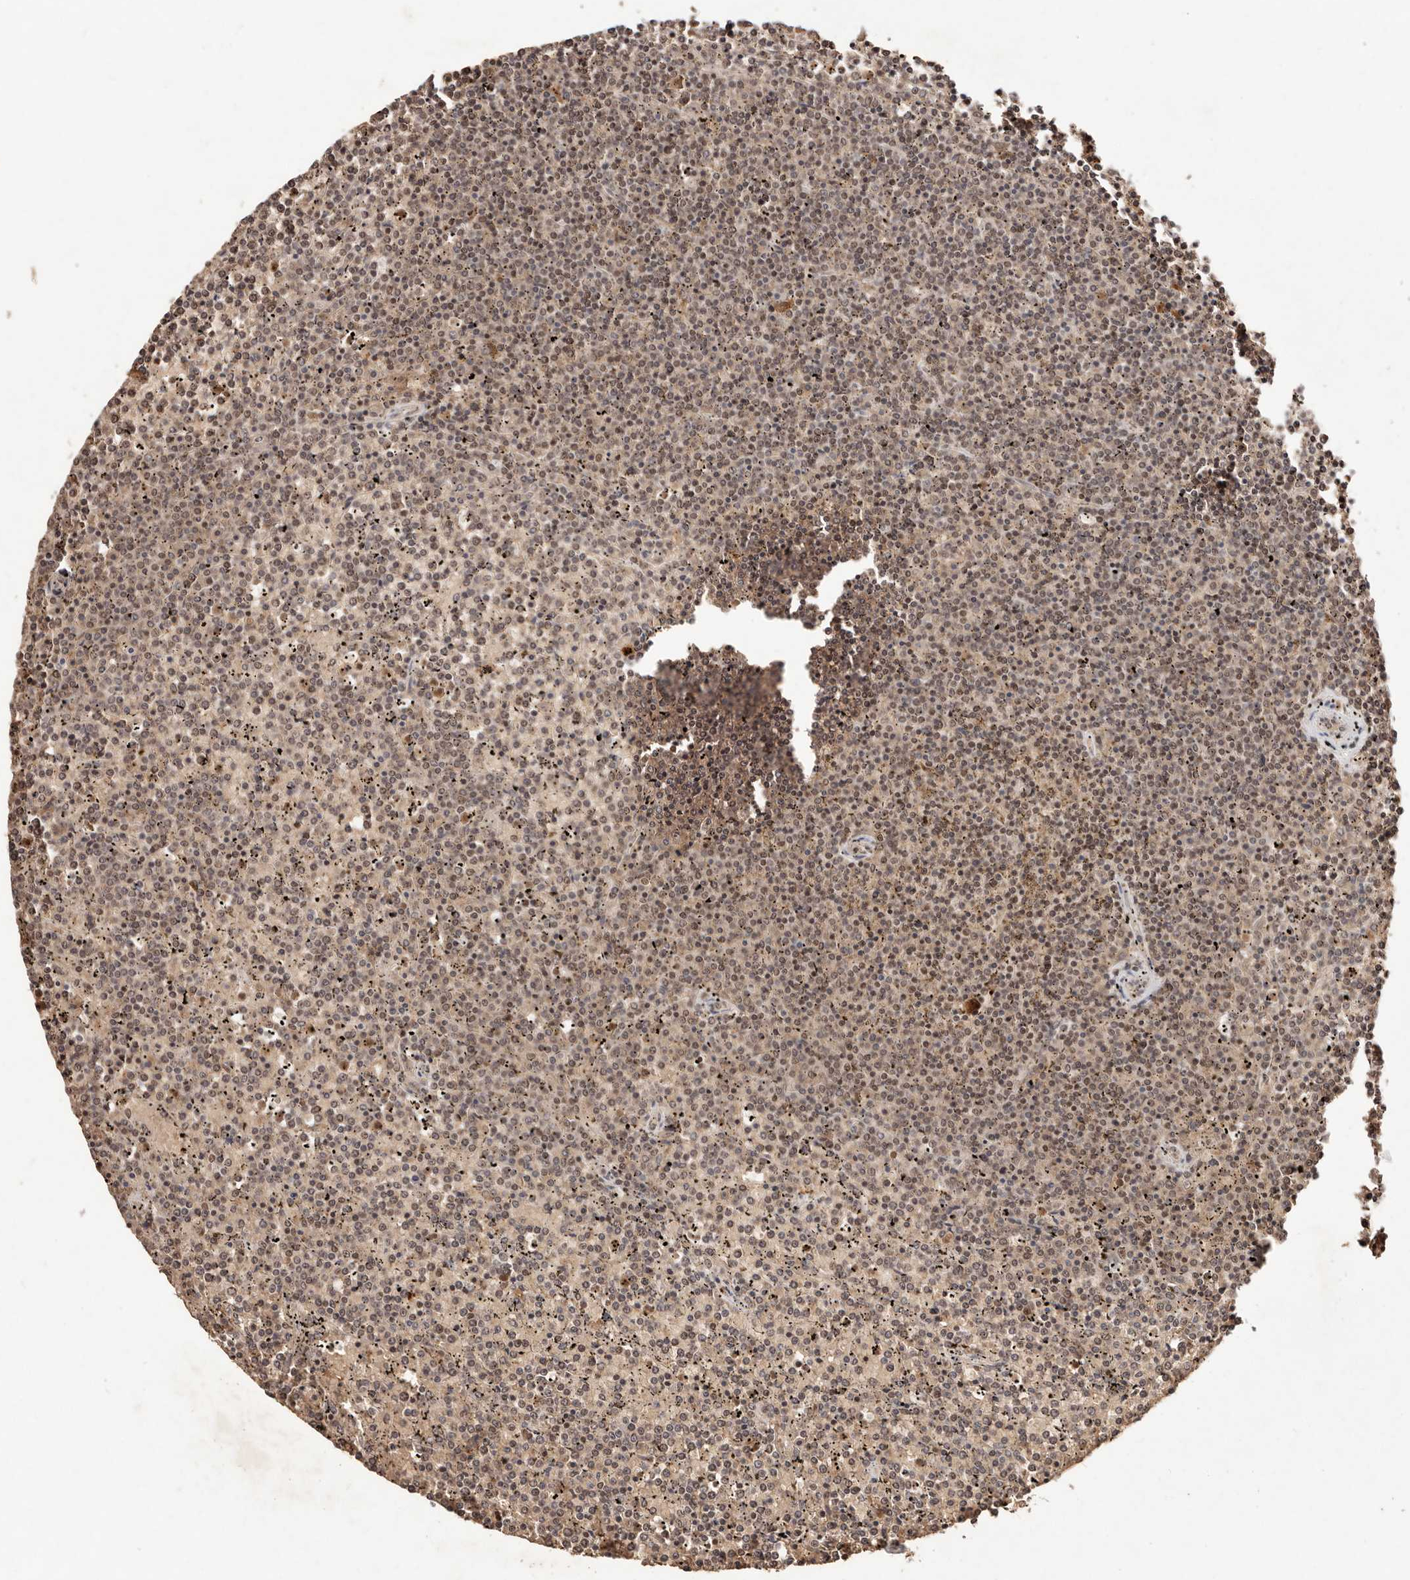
{"staining": {"intensity": "moderate", "quantity": ">75%", "location": "nuclear"}, "tissue": "lymphoma", "cell_type": "Tumor cells", "image_type": "cancer", "snomed": [{"axis": "morphology", "description": "Malignant lymphoma, non-Hodgkin's type, Low grade"}, {"axis": "topography", "description": "Spleen"}], "caption": "The photomicrograph reveals immunohistochemical staining of malignant lymphoma, non-Hodgkin's type (low-grade). There is moderate nuclear positivity is seen in approximately >75% of tumor cells.", "gene": "BICRAL", "patient": {"sex": "female", "age": 19}}